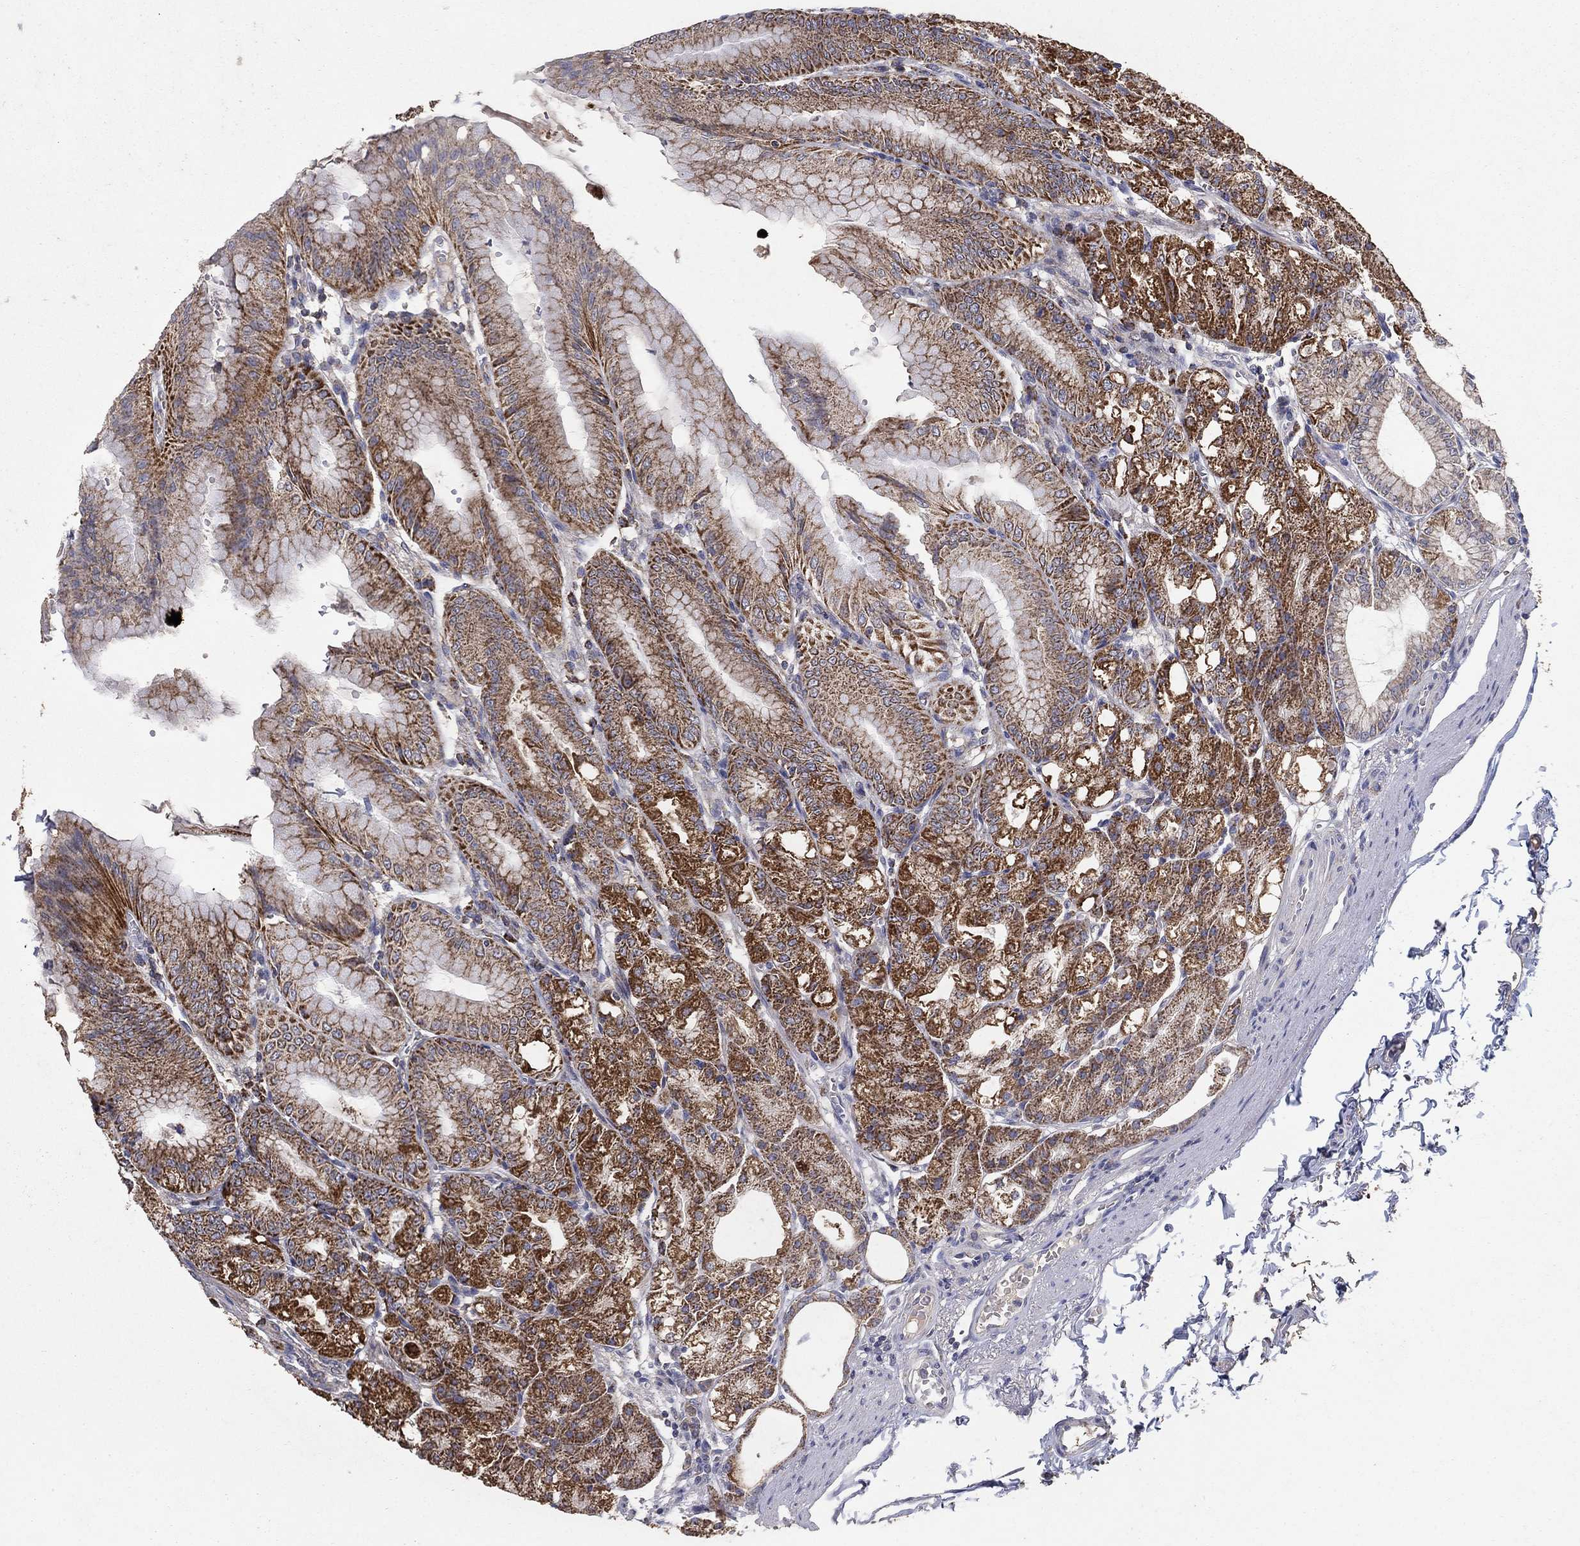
{"staining": {"intensity": "strong", "quantity": "25%-75%", "location": "cytoplasmic/membranous"}, "tissue": "stomach", "cell_type": "Glandular cells", "image_type": "normal", "snomed": [{"axis": "morphology", "description": "Normal tissue, NOS"}, {"axis": "topography", "description": "Stomach"}], "caption": "High-power microscopy captured an immunohistochemistry photomicrograph of normal stomach, revealing strong cytoplasmic/membranous expression in about 25%-75% of glandular cells. (Stains: DAB (3,3'-diaminobenzidine) in brown, nuclei in blue, Microscopy: brightfield microscopy at high magnification).", "gene": "GPSM1", "patient": {"sex": "male", "age": 71}}